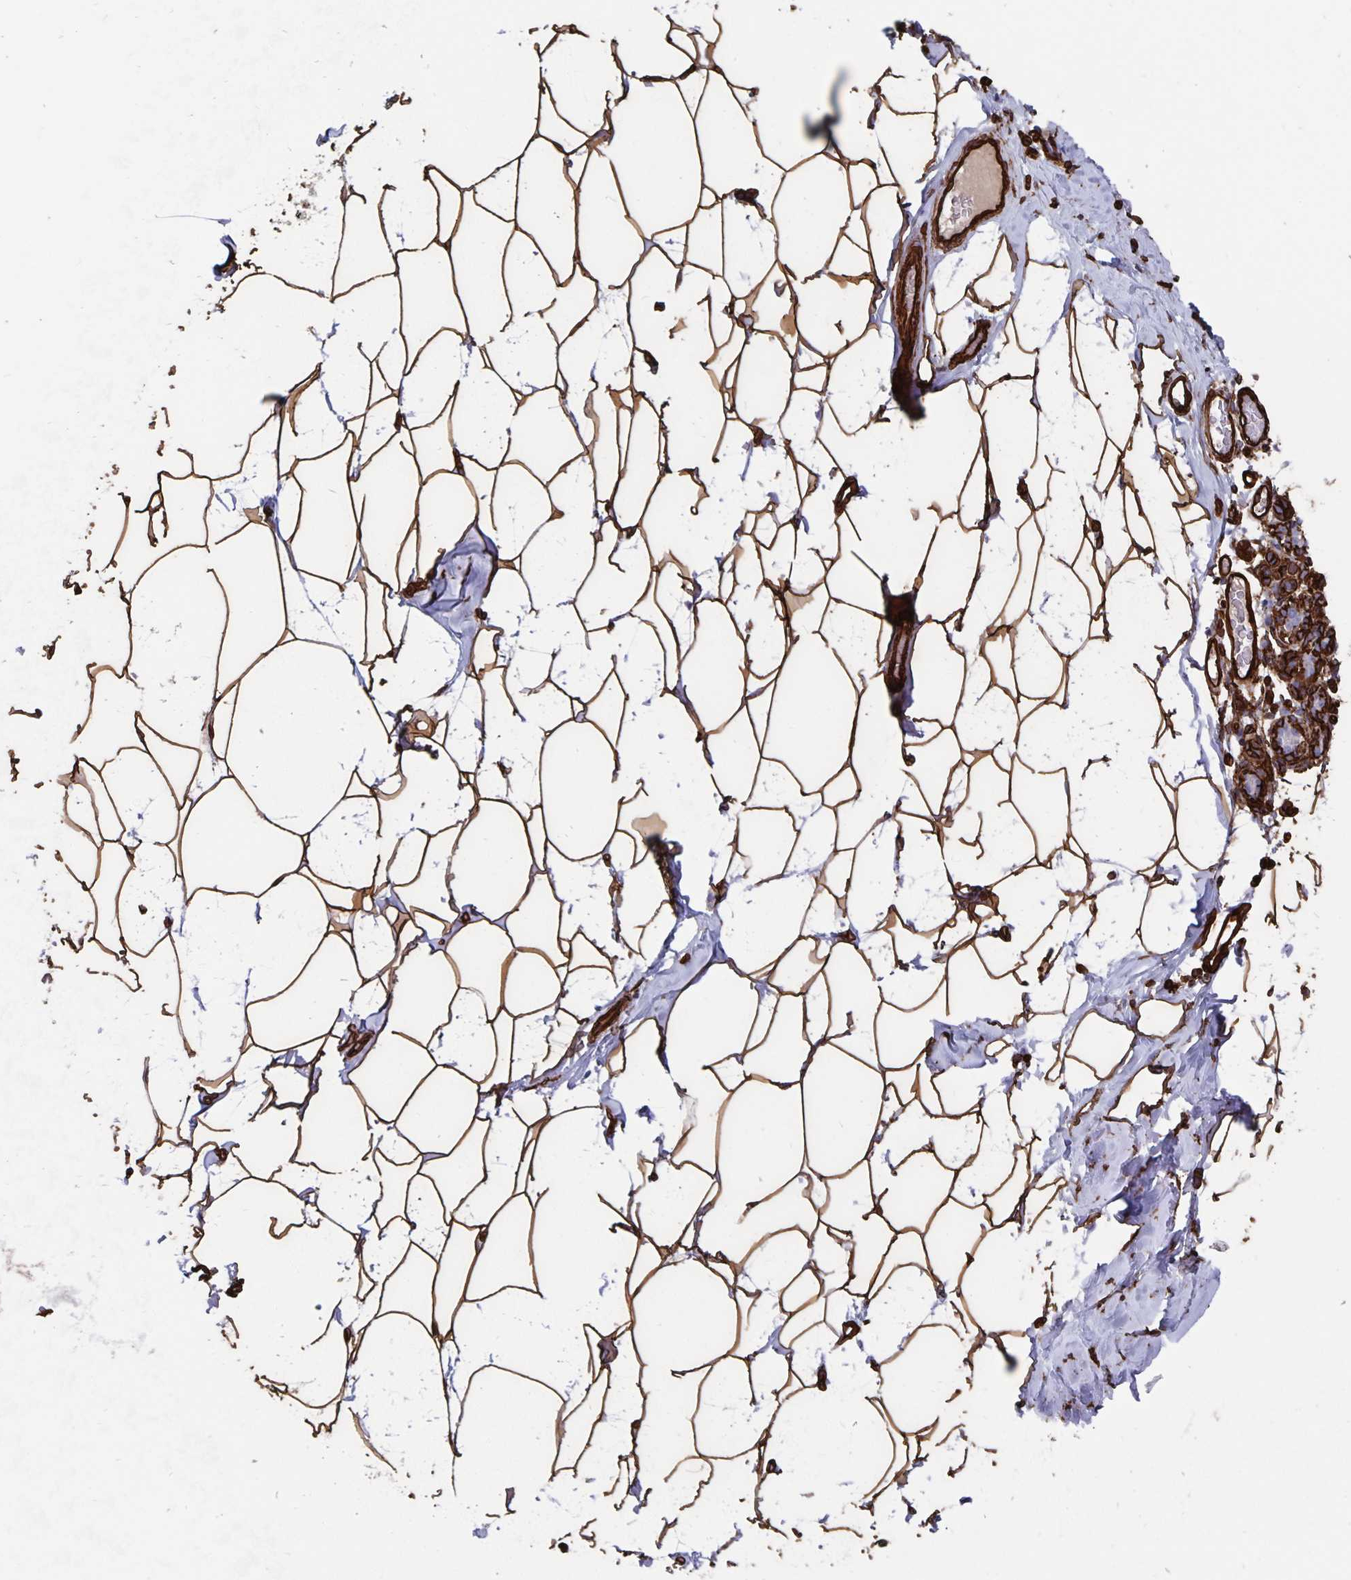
{"staining": {"intensity": "moderate", "quantity": ">75%", "location": "cytoplasmic/membranous"}, "tissue": "breast", "cell_type": "Adipocytes", "image_type": "normal", "snomed": [{"axis": "morphology", "description": "Normal tissue, NOS"}, {"axis": "topography", "description": "Breast"}], "caption": "Breast stained with DAB (3,3'-diaminobenzidine) immunohistochemistry (IHC) displays medium levels of moderate cytoplasmic/membranous expression in about >75% of adipocytes. Nuclei are stained in blue.", "gene": "DCHS2", "patient": {"sex": "female", "age": 32}}